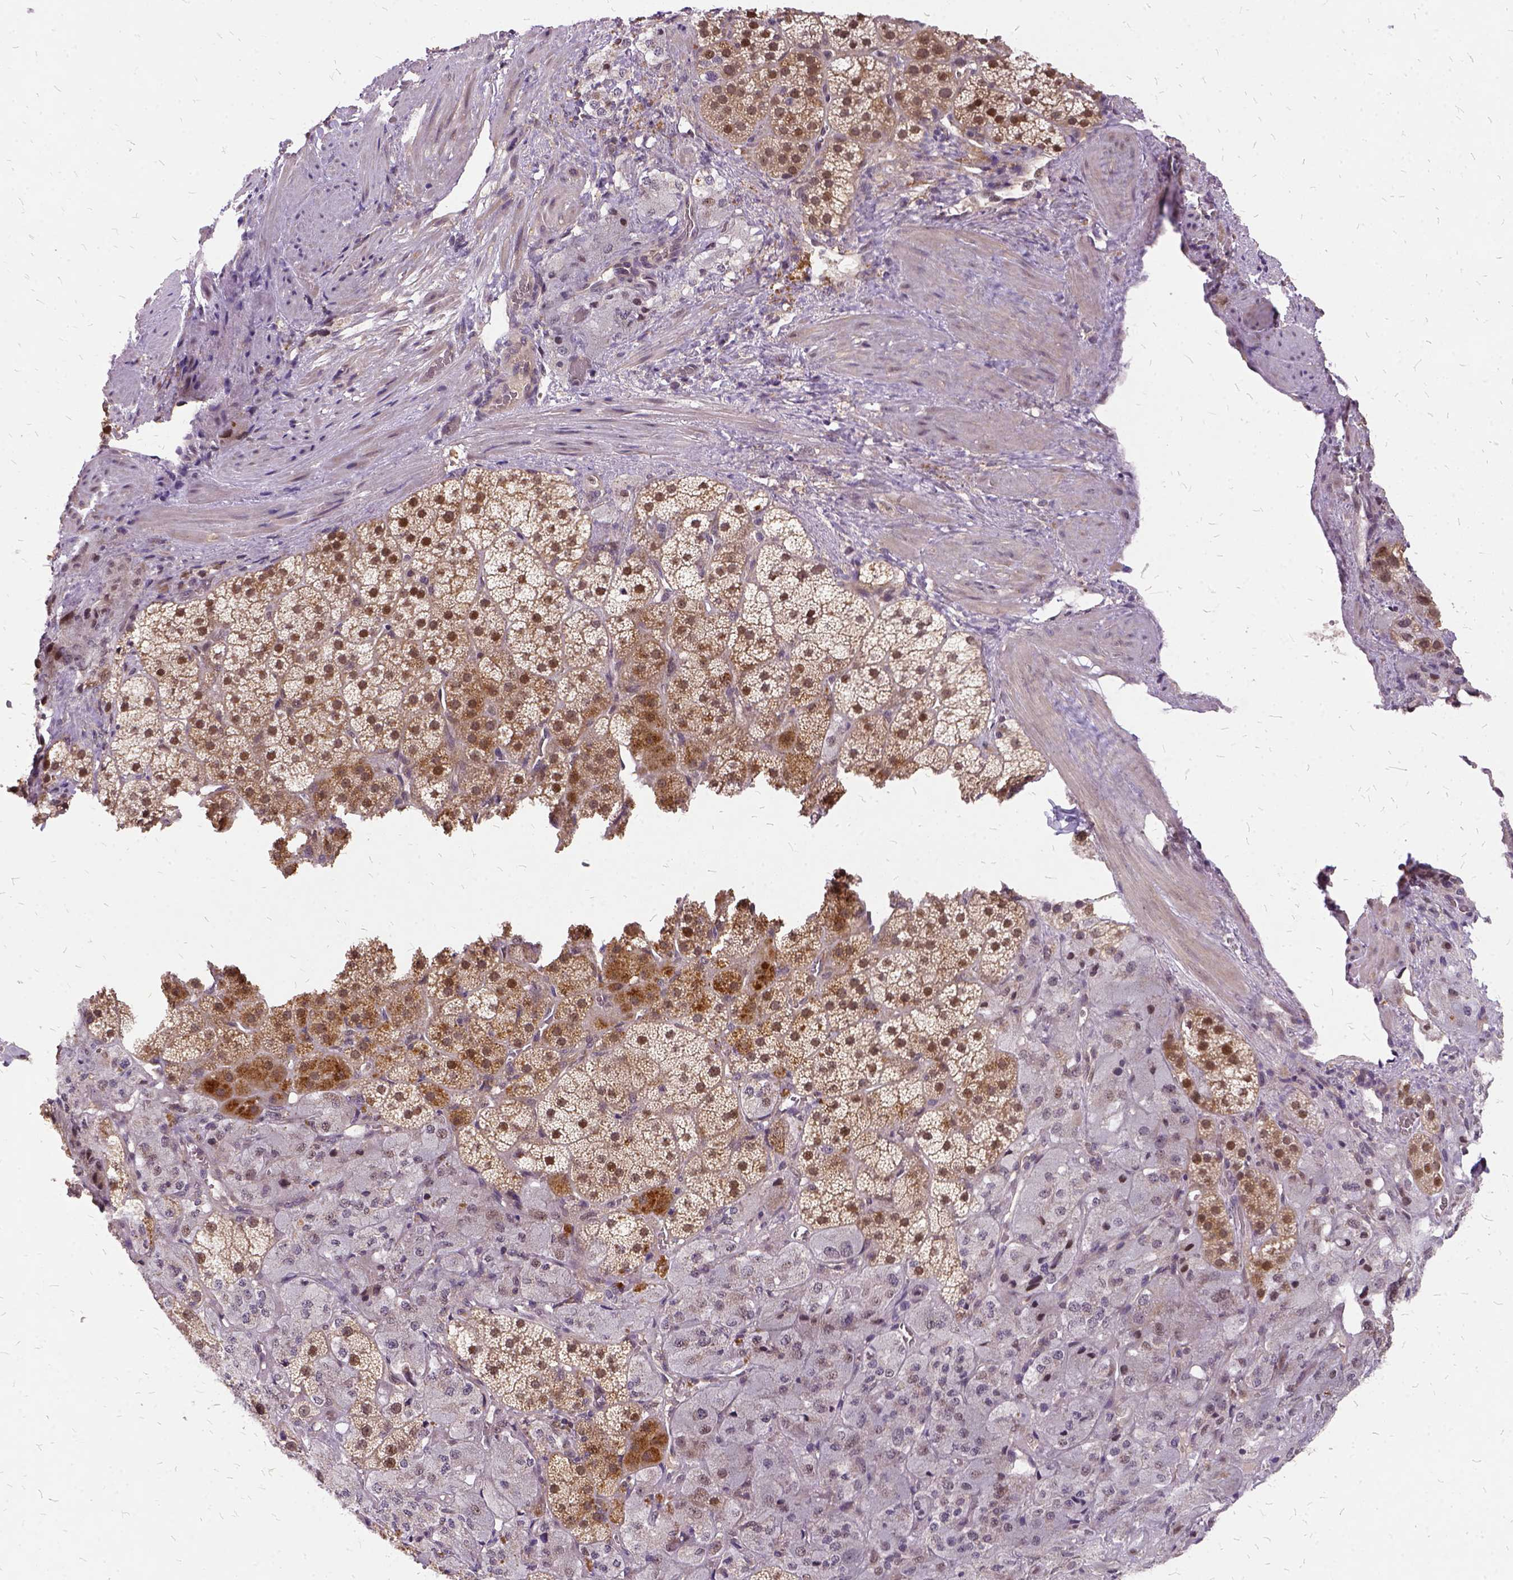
{"staining": {"intensity": "moderate", "quantity": ">75%", "location": "cytoplasmic/membranous,nuclear"}, "tissue": "adrenal gland", "cell_type": "Glandular cells", "image_type": "normal", "snomed": [{"axis": "morphology", "description": "Normal tissue, NOS"}, {"axis": "topography", "description": "Adrenal gland"}], "caption": "Approximately >75% of glandular cells in normal human adrenal gland demonstrate moderate cytoplasmic/membranous,nuclear protein staining as visualized by brown immunohistochemical staining.", "gene": "ILRUN", "patient": {"sex": "male", "age": 57}}